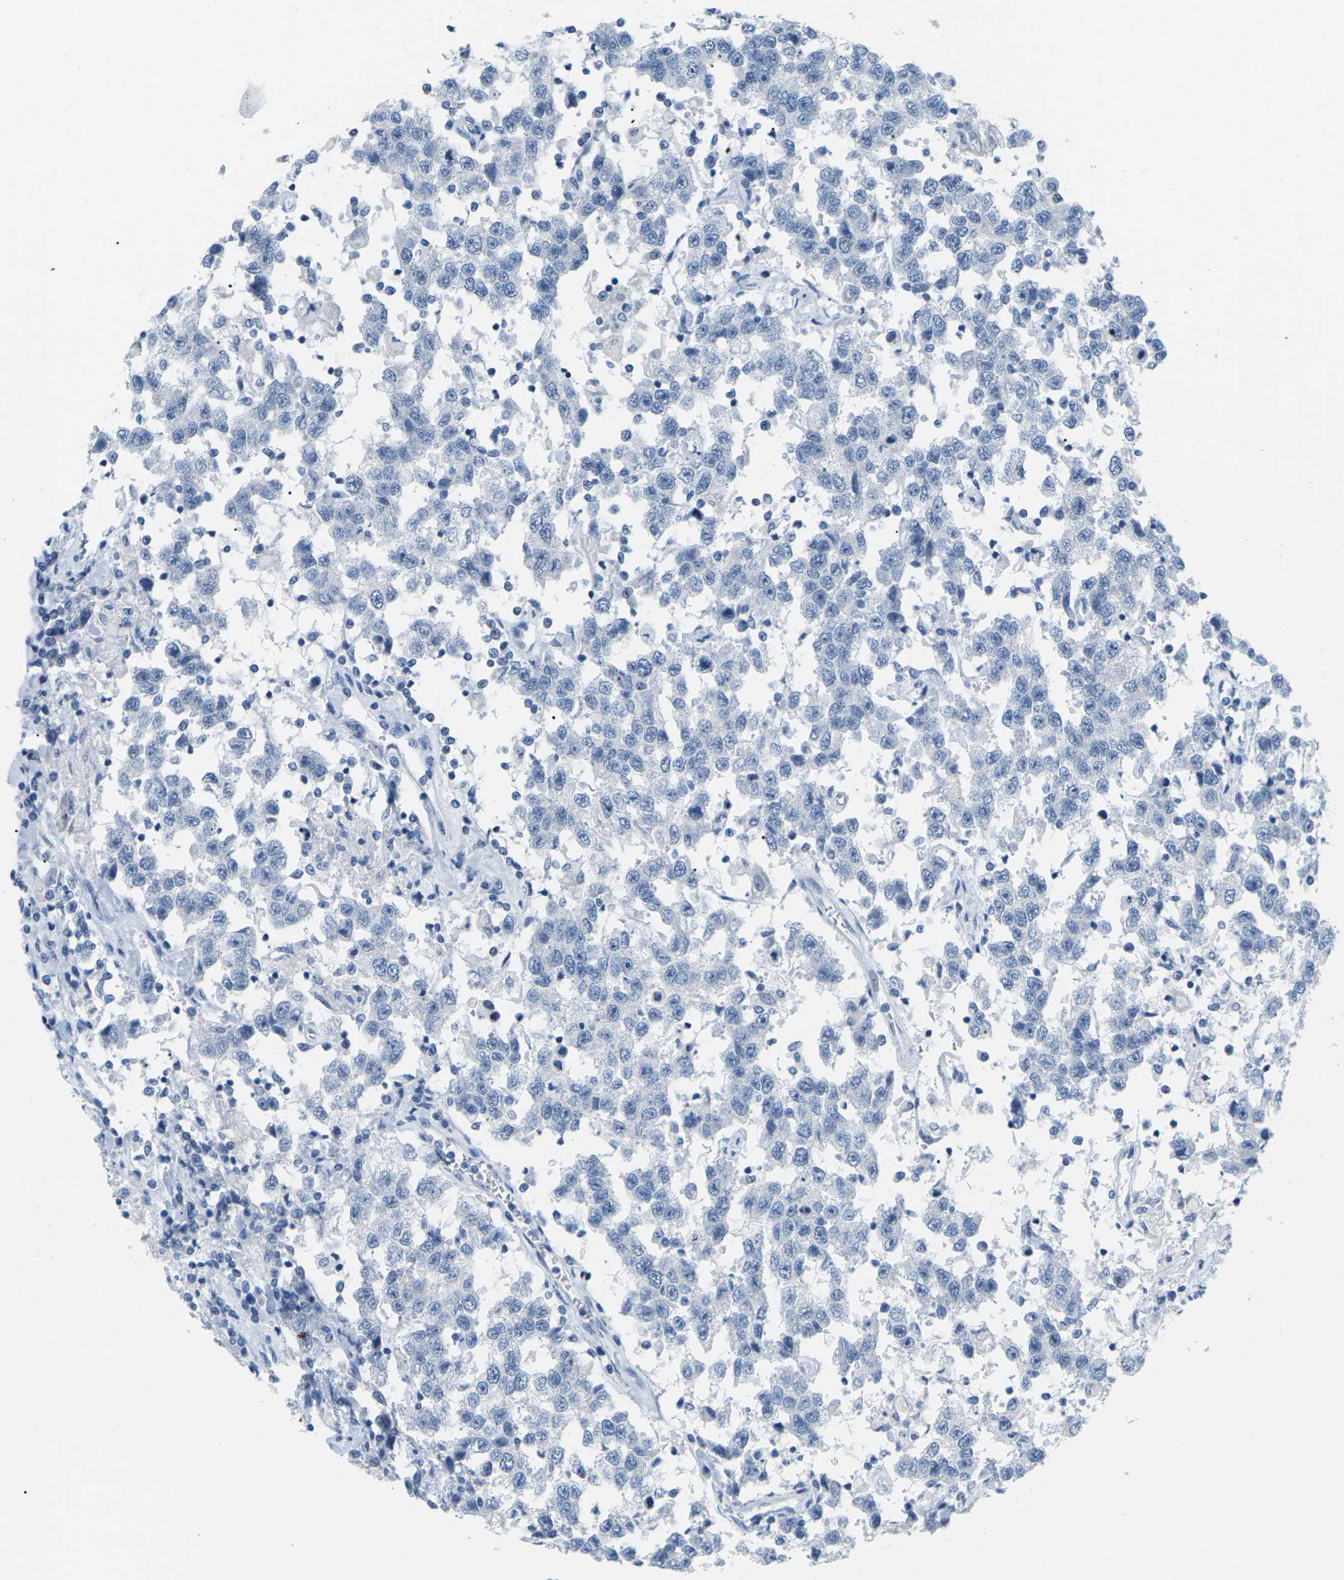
{"staining": {"intensity": "negative", "quantity": "none", "location": "none"}, "tissue": "testis cancer", "cell_type": "Tumor cells", "image_type": "cancer", "snomed": [{"axis": "morphology", "description": "Seminoma, NOS"}, {"axis": "topography", "description": "Testis"}], "caption": "High magnification brightfield microscopy of seminoma (testis) stained with DAB (3,3'-diaminobenzidine) (brown) and counterstained with hematoxylin (blue): tumor cells show no significant positivity.", "gene": "SLC12A1", "patient": {"sex": "male", "age": 41}}